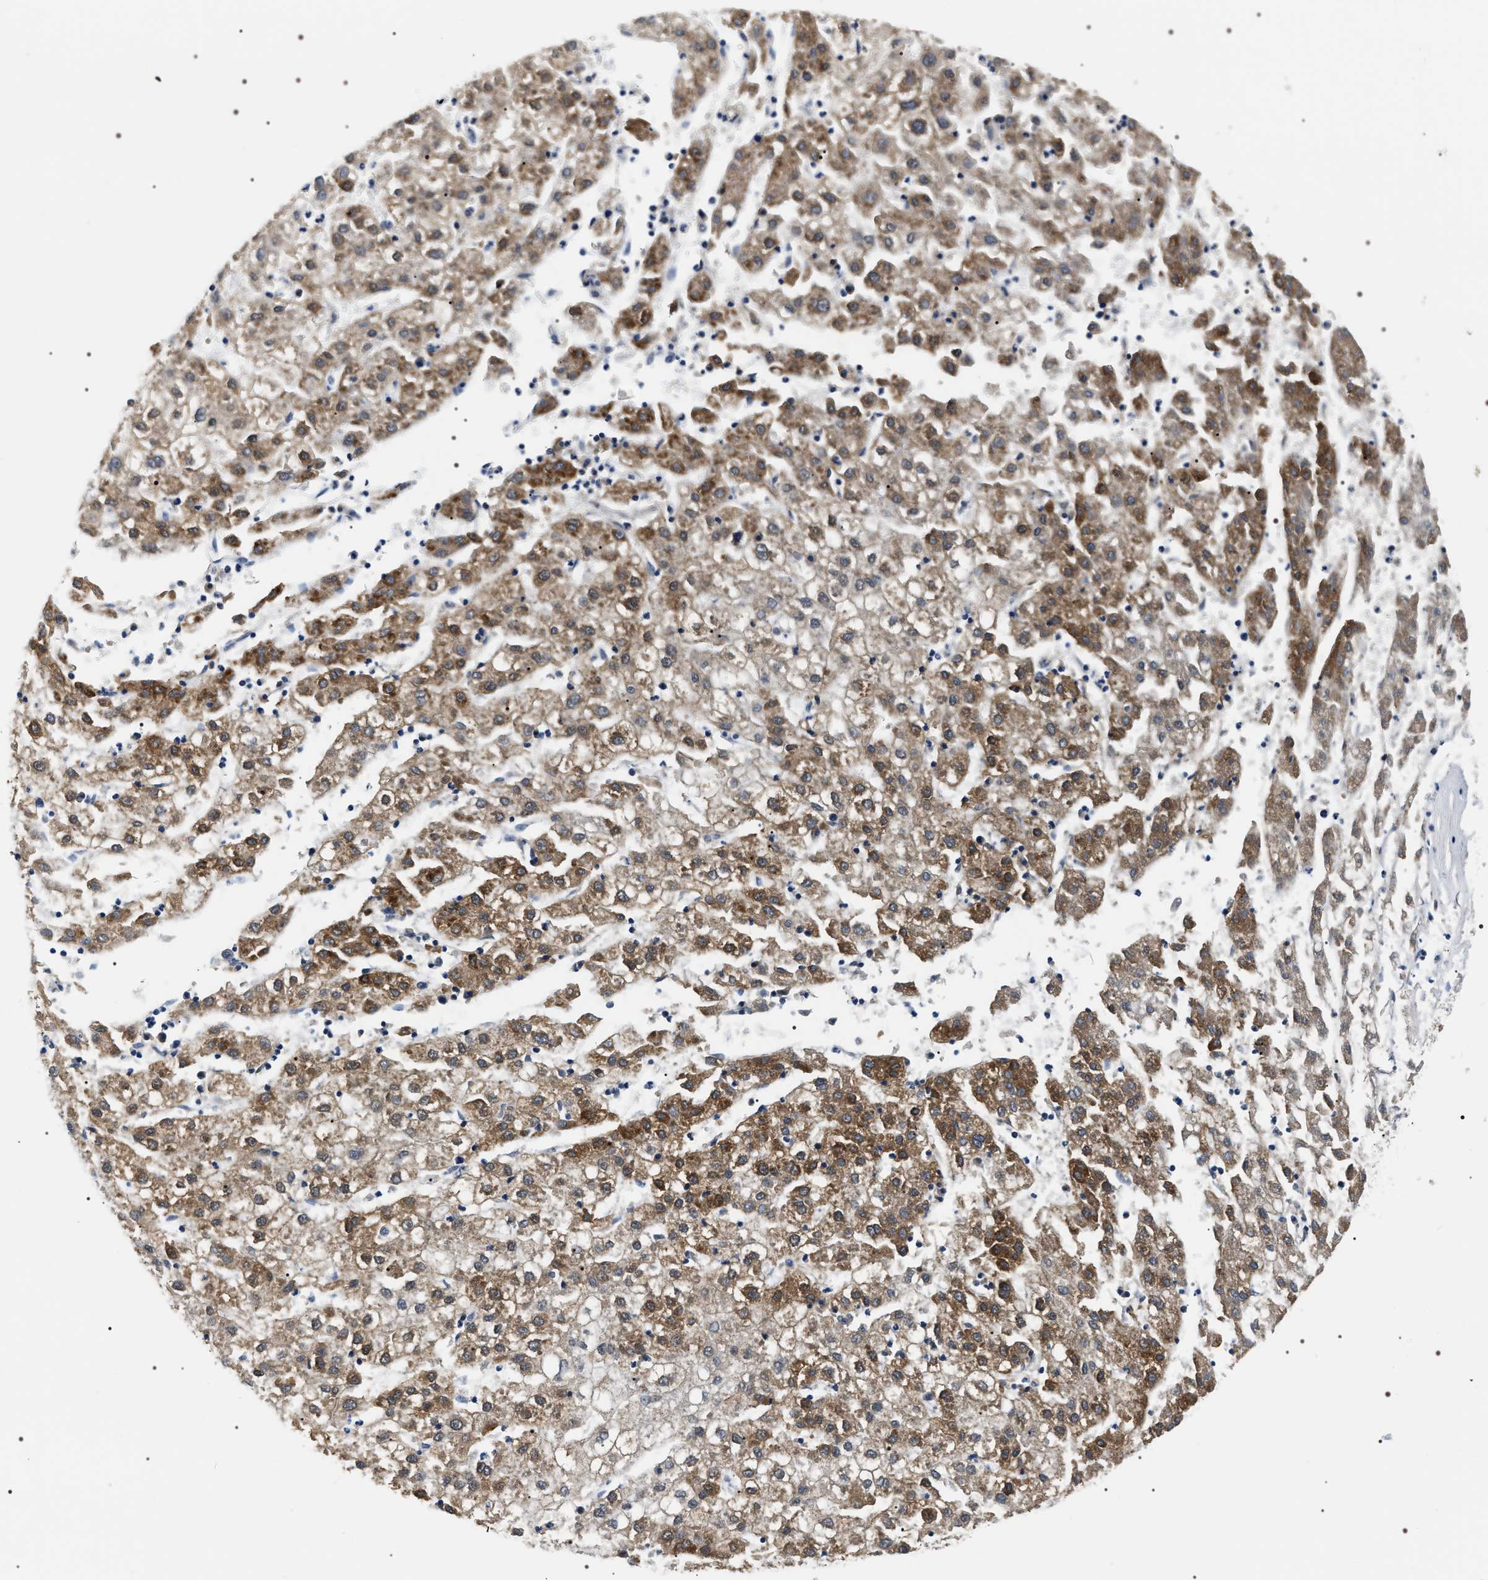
{"staining": {"intensity": "moderate", "quantity": ">75%", "location": "cytoplasmic/membranous"}, "tissue": "liver cancer", "cell_type": "Tumor cells", "image_type": "cancer", "snomed": [{"axis": "morphology", "description": "Carcinoma, Hepatocellular, NOS"}, {"axis": "topography", "description": "Liver"}], "caption": "Immunohistochemical staining of liver cancer exhibits moderate cytoplasmic/membranous protein expression in approximately >75% of tumor cells.", "gene": "BAG2", "patient": {"sex": "male", "age": 72}}